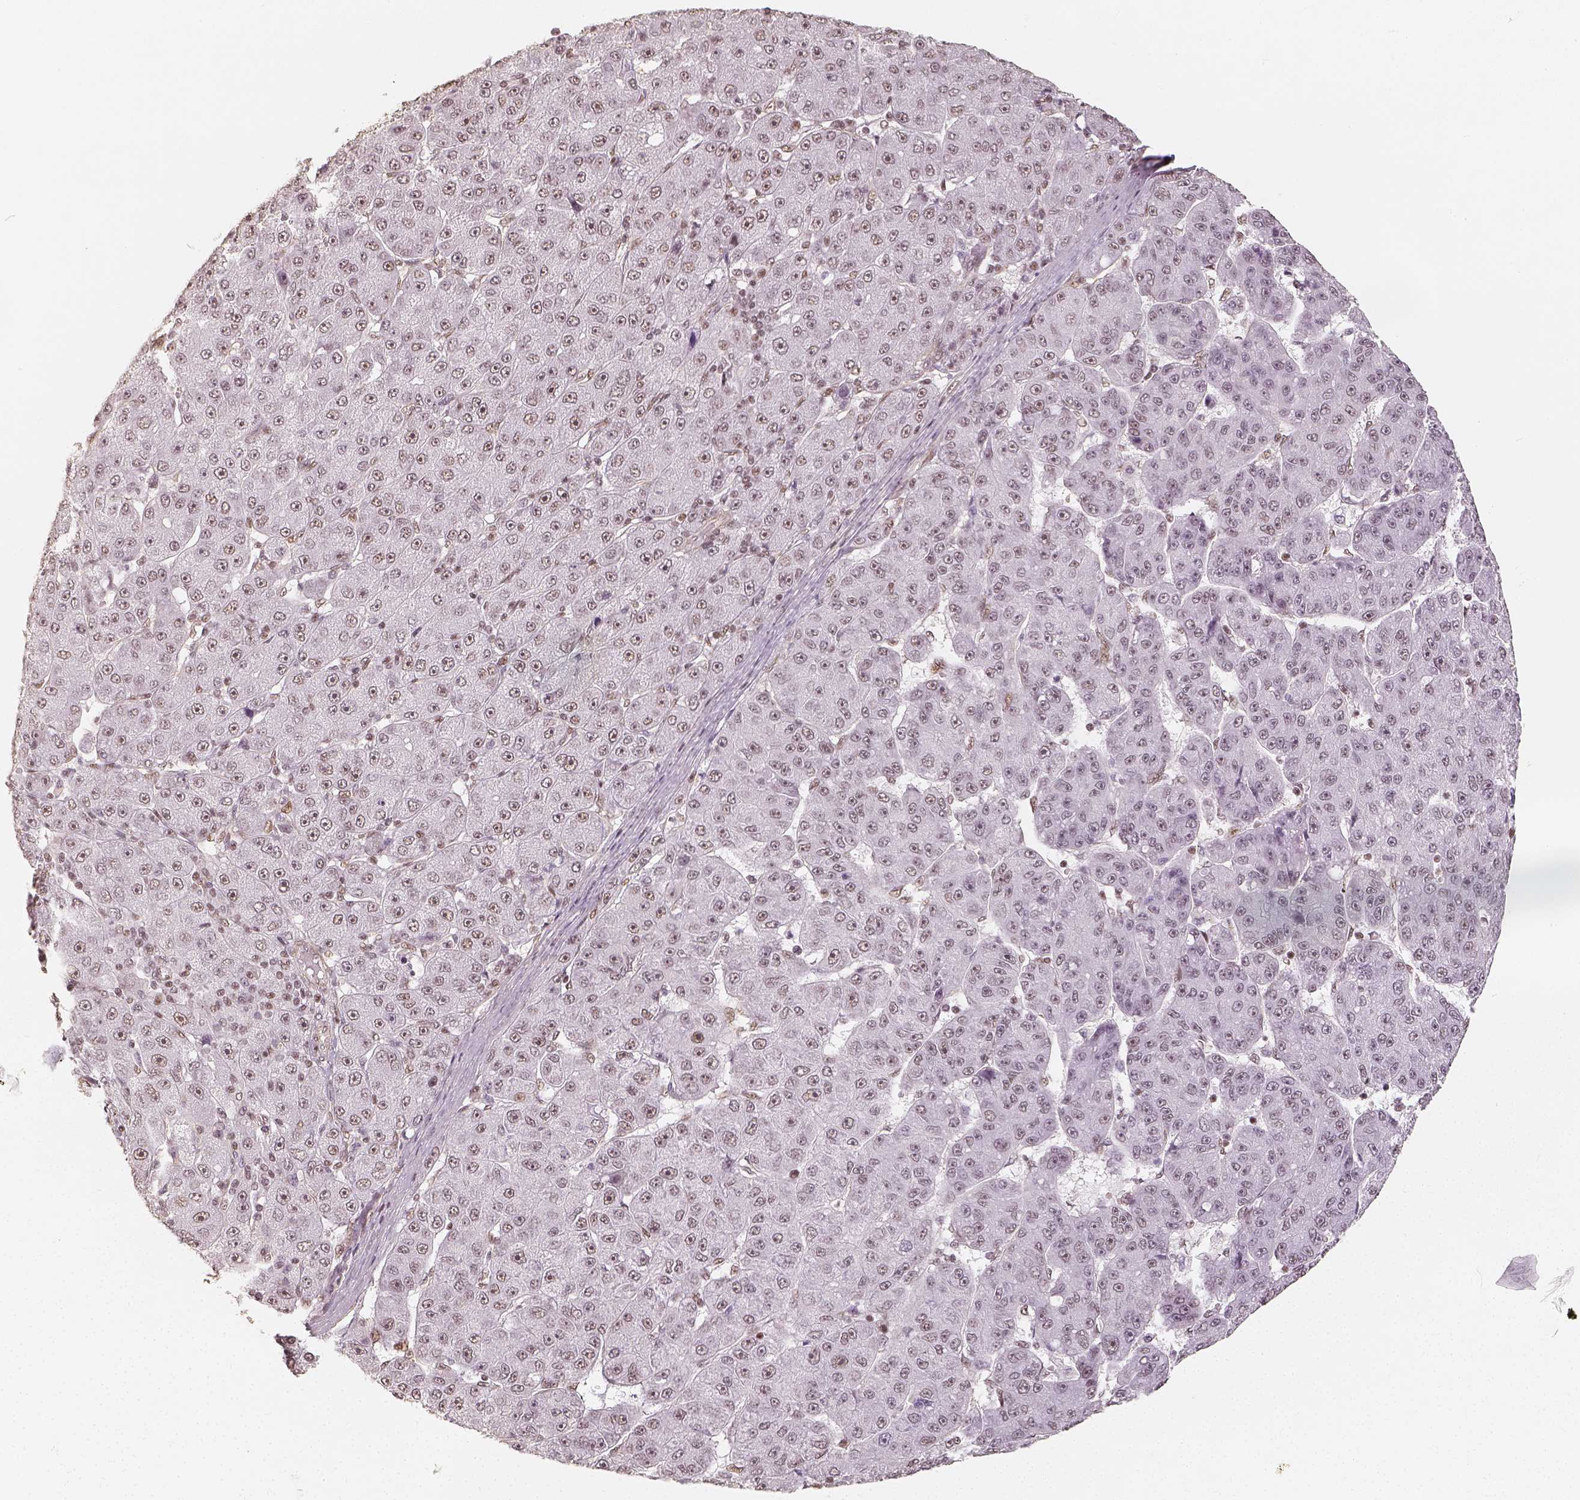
{"staining": {"intensity": "weak", "quantity": "25%-75%", "location": "nuclear"}, "tissue": "liver cancer", "cell_type": "Tumor cells", "image_type": "cancer", "snomed": [{"axis": "morphology", "description": "Carcinoma, Hepatocellular, NOS"}, {"axis": "topography", "description": "Liver"}], "caption": "Immunohistochemistry (DAB (3,3'-diaminobenzidine)) staining of liver hepatocellular carcinoma shows weak nuclear protein staining in about 25%-75% of tumor cells. The staining was performed using DAB to visualize the protein expression in brown, while the nuclei were stained in blue with hematoxylin (Magnification: 20x).", "gene": "HDAC1", "patient": {"sex": "male", "age": 67}}